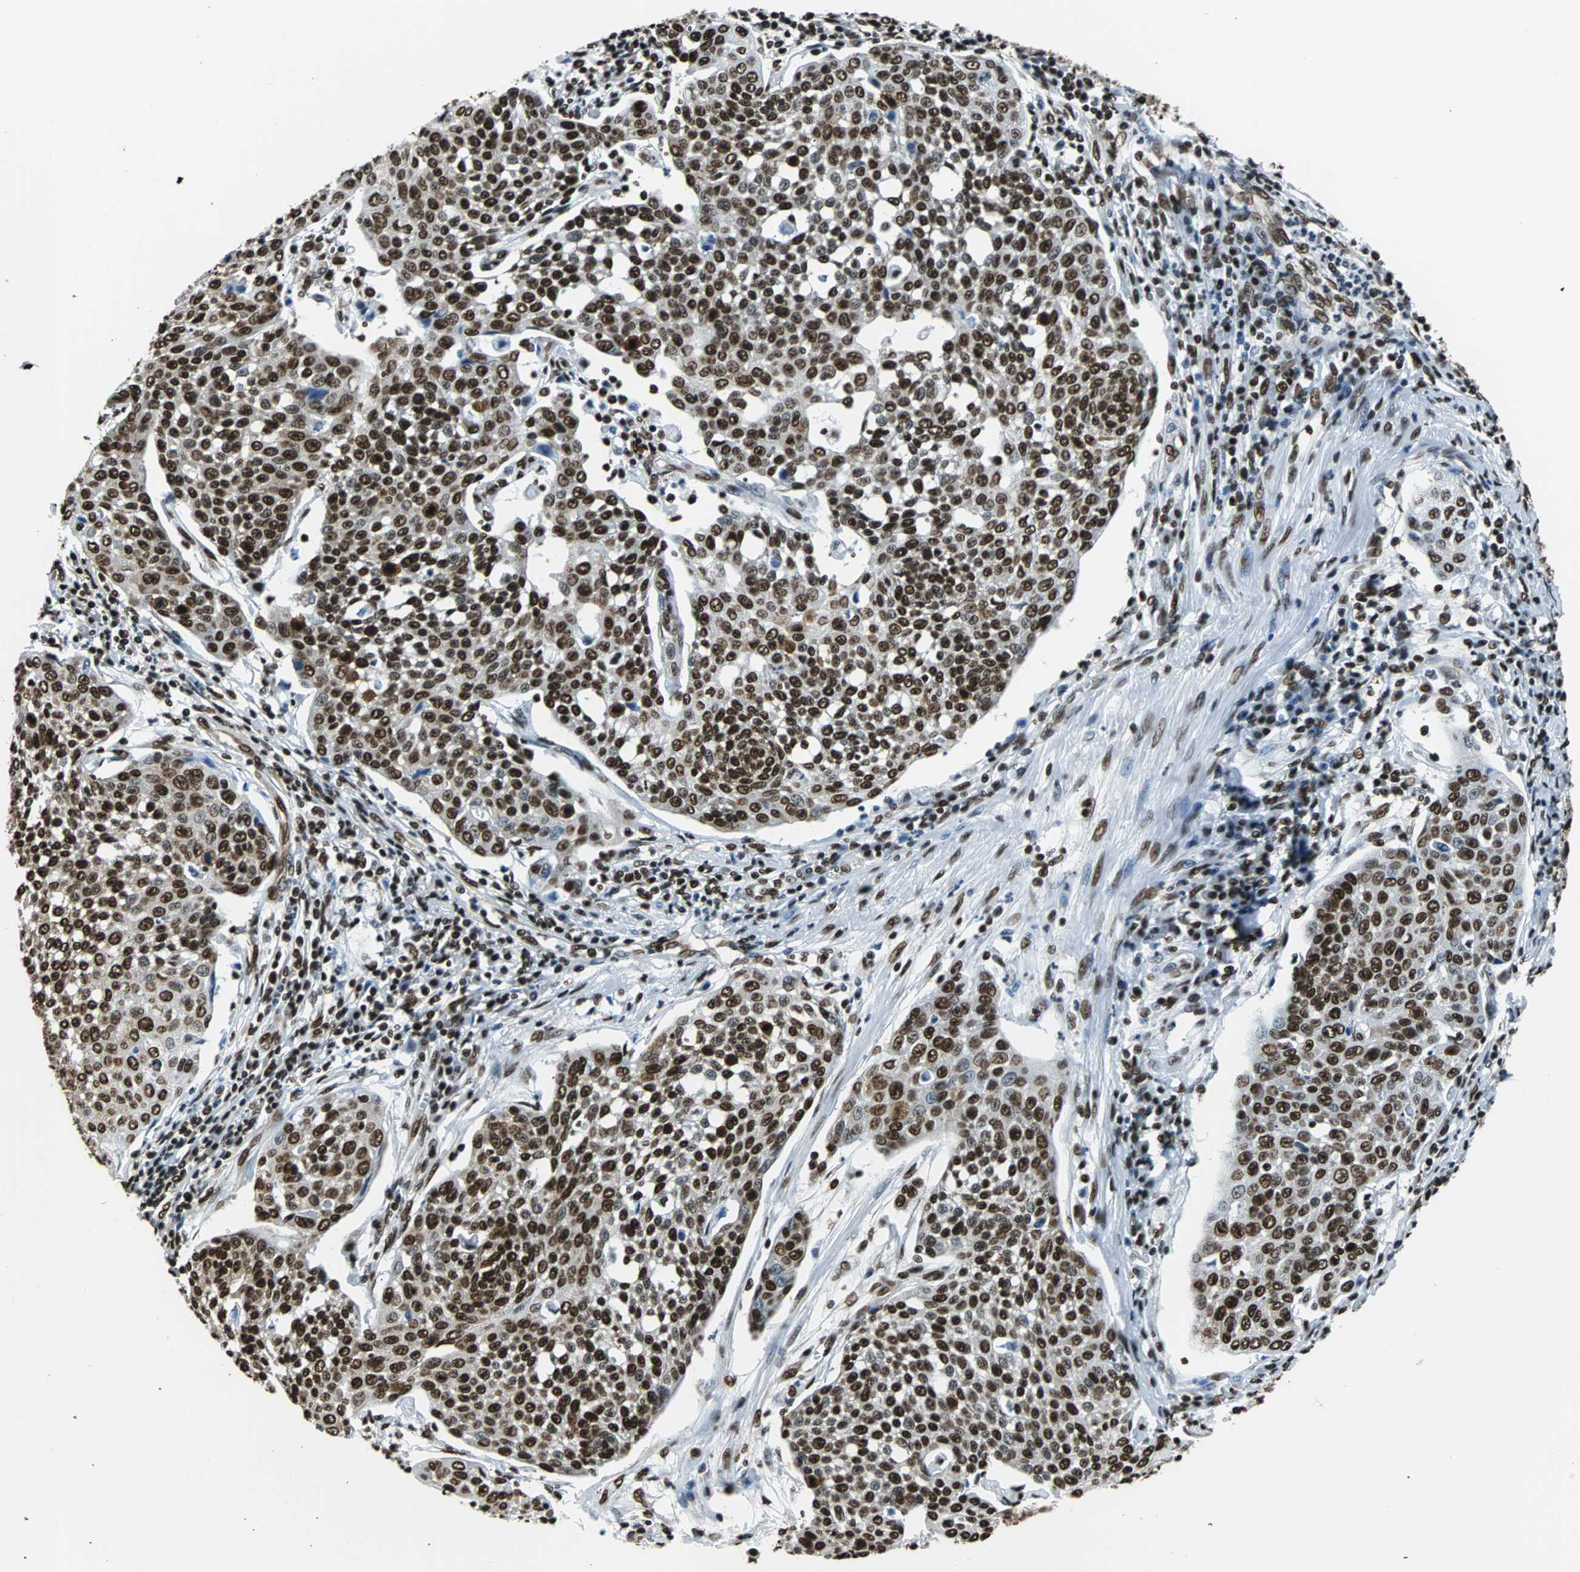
{"staining": {"intensity": "strong", "quantity": ">75%", "location": "nuclear"}, "tissue": "cervical cancer", "cell_type": "Tumor cells", "image_type": "cancer", "snomed": [{"axis": "morphology", "description": "Squamous cell carcinoma, NOS"}, {"axis": "topography", "description": "Cervix"}], "caption": "A high amount of strong nuclear staining is present in about >75% of tumor cells in squamous cell carcinoma (cervical) tissue. (DAB = brown stain, brightfield microscopy at high magnification).", "gene": "FUBP1", "patient": {"sex": "female", "age": 34}}